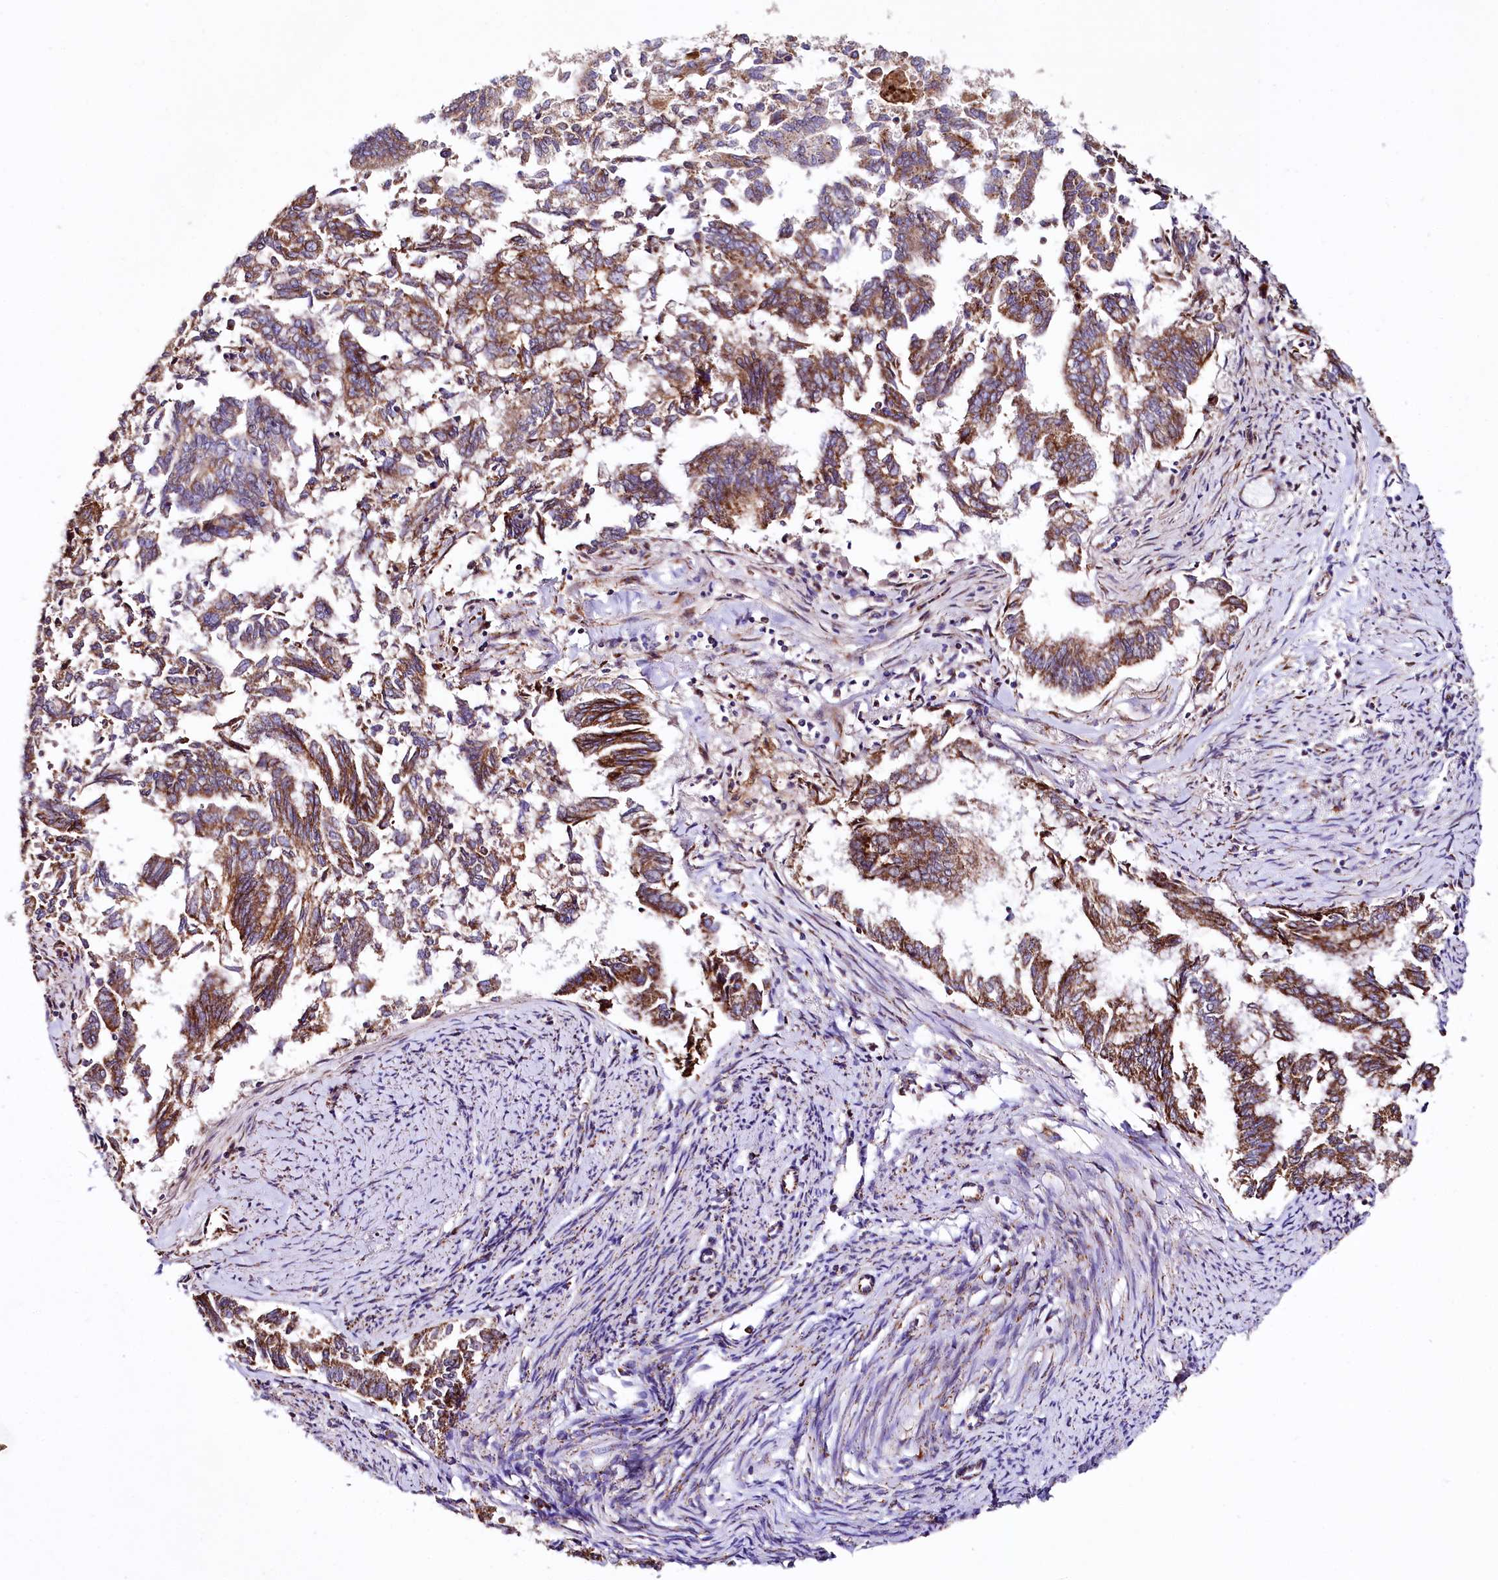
{"staining": {"intensity": "moderate", "quantity": ">75%", "location": "cytoplasmic/membranous"}, "tissue": "endometrial cancer", "cell_type": "Tumor cells", "image_type": "cancer", "snomed": [{"axis": "morphology", "description": "Adenocarcinoma, NOS"}, {"axis": "topography", "description": "Endometrium"}], "caption": "Endometrial cancer (adenocarcinoma) tissue exhibits moderate cytoplasmic/membranous expression in about >75% of tumor cells", "gene": "APLP2", "patient": {"sex": "female", "age": 79}}